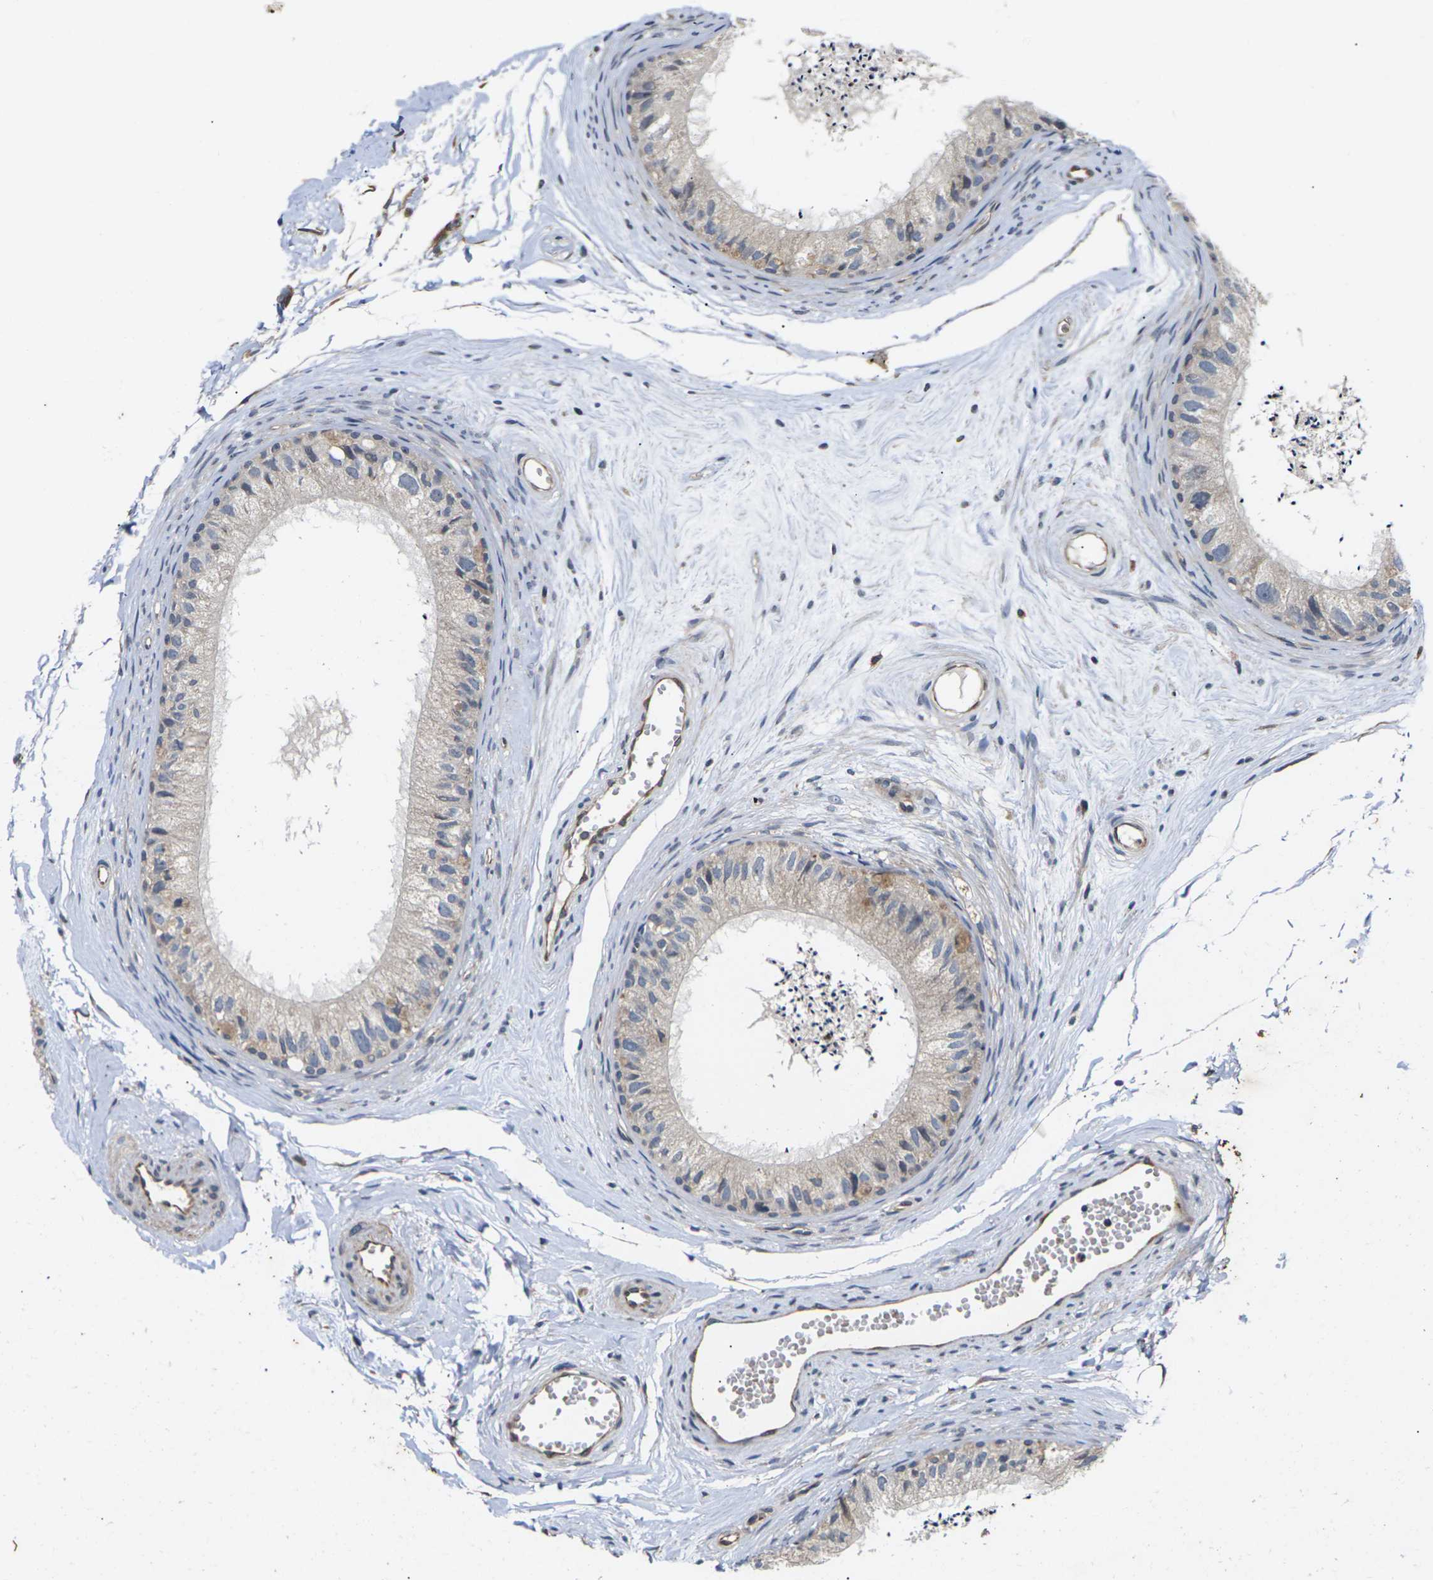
{"staining": {"intensity": "weak", "quantity": "25%-75%", "location": "cytoplasmic/membranous"}, "tissue": "epididymis", "cell_type": "Glandular cells", "image_type": "normal", "snomed": [{"axis": "morphology", "description": "Normal tissue, NOS"}, {"axis": "topography", "description": "Epididymis"}], "caption": "A micrograph of epididymis stained for a protein displays weak cytoplasmic/membranous brown staining in glandular cells.", "gene": "DKK2", "patient": {"sex": "male", "age": 56}}